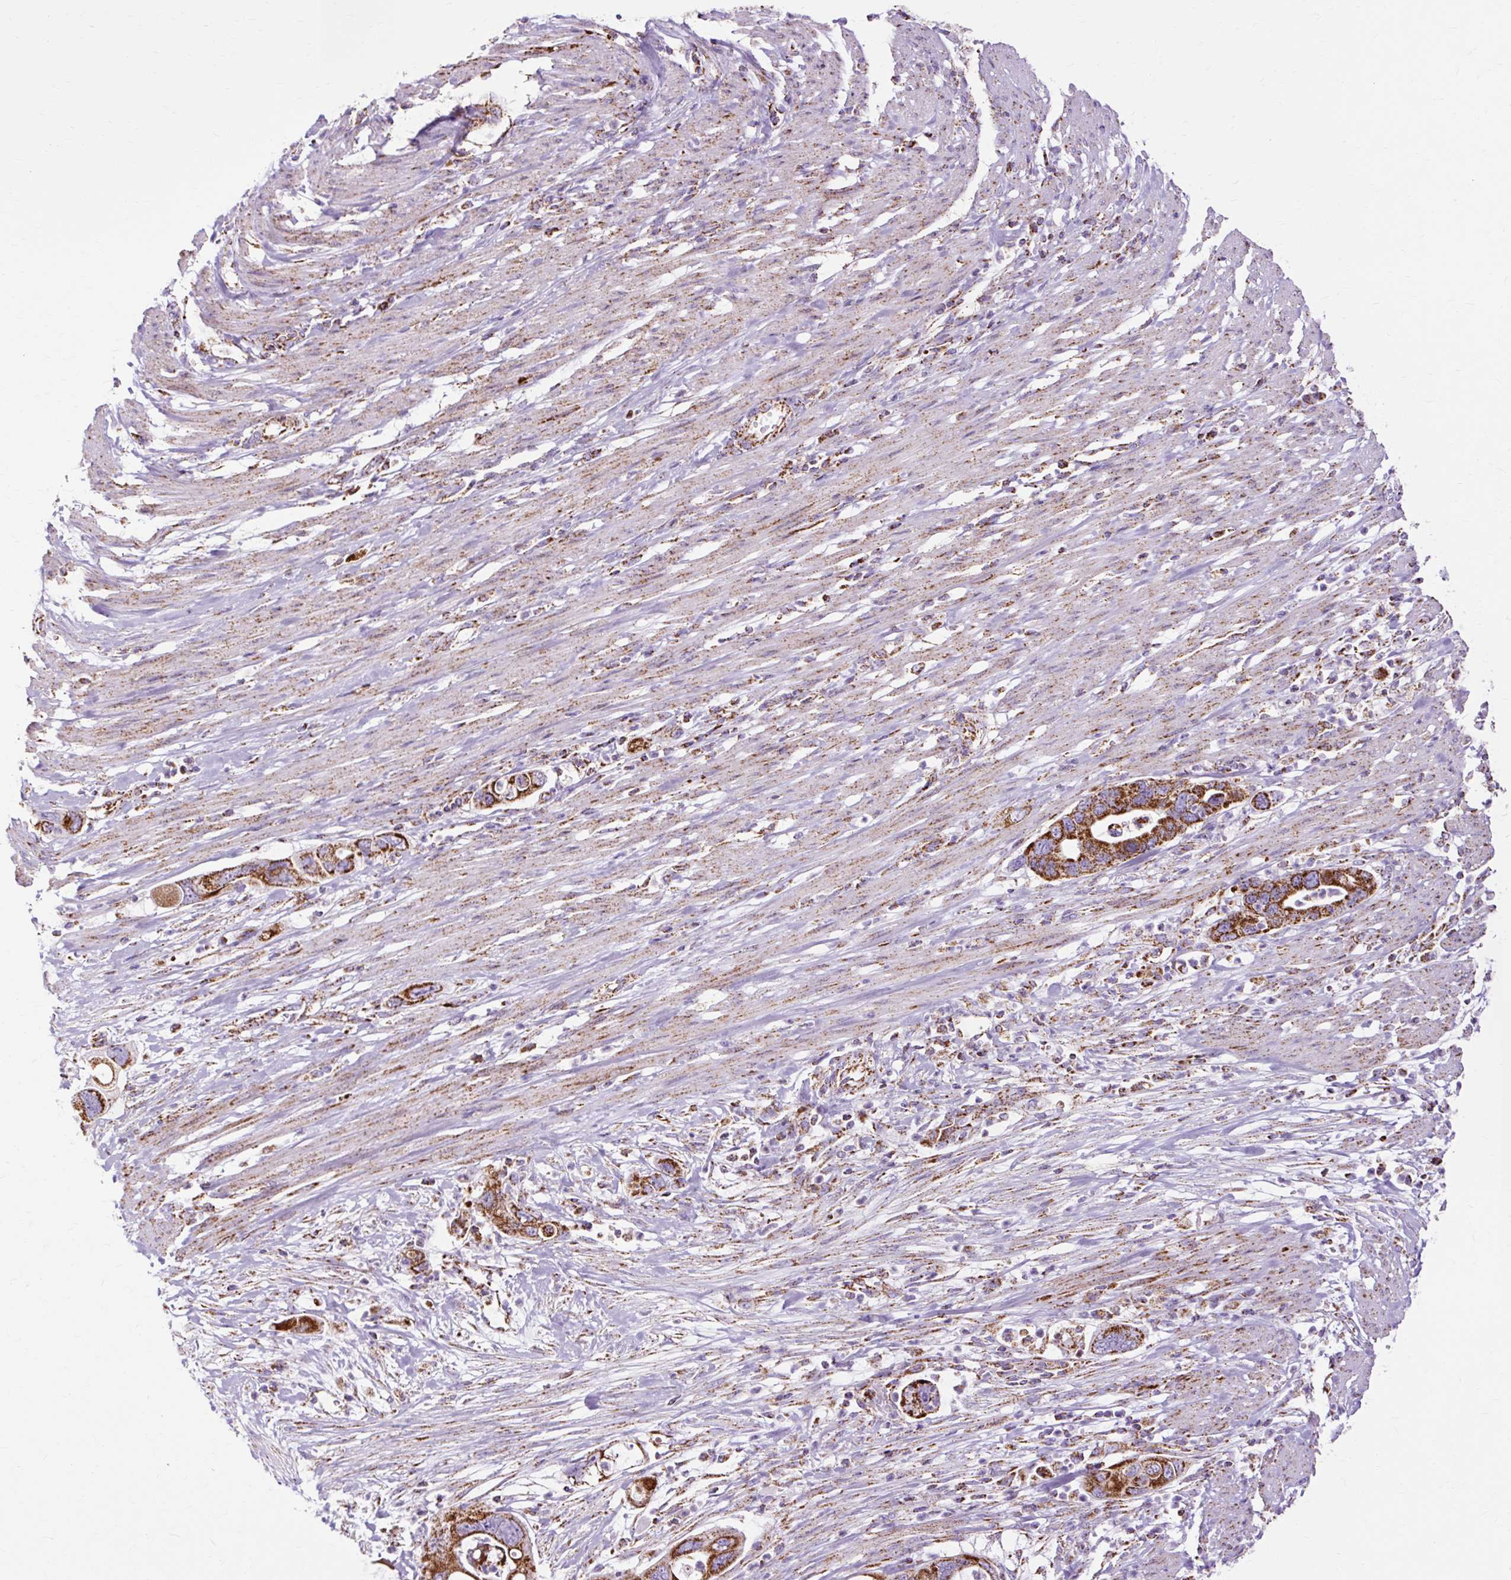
{"staining": {"intensity": "strong", "quantity": ">75%", "location": "cytoplasmic/membranous"}, "tissue": "pancreatic cancer", "cell_type": "Tumor cells", "image_type": "cancer", "snomed": [{"axis": "morphology", "description": "Adenocarcinoma, NOS"}, {"axis": "topography", "description": "Pancreas"}], "caption": "Brown immunohistochemical staining in human adenocarcinoma (pancreatic) exhibits strong cytoplasmic/membranous staining in approximately >75% of tumor cells.", "gene": "DLAT", "patient": {"sex": "female", "age": 71}}